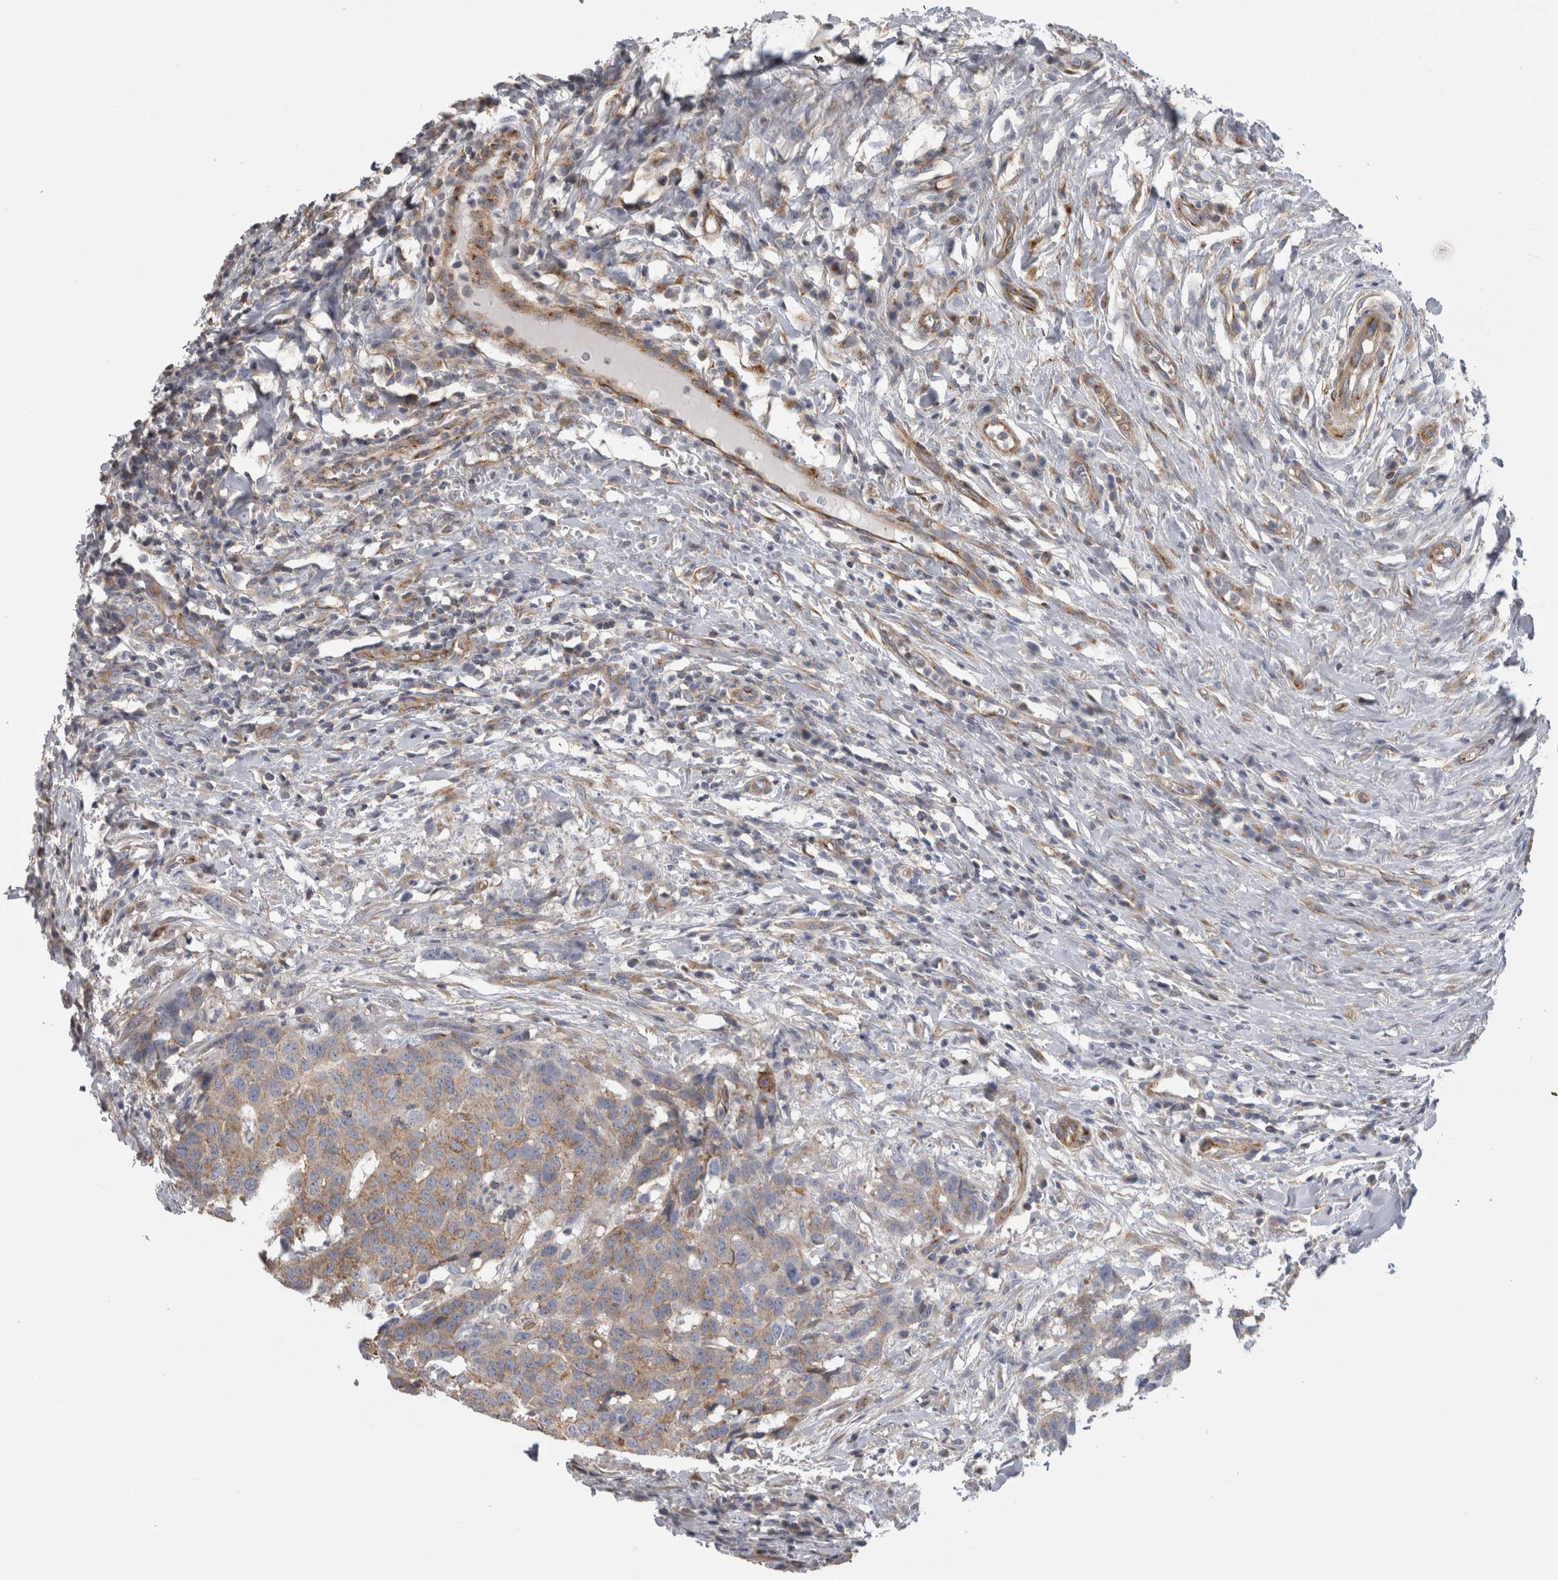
{"staining": {"intensity": "weak", "quantity": ">75%", "location": "cytoplasmic/membranous"}, "tissue": "head and neck cancer", "cell_type": "Tumor cells", "image_type": "cancer", "snomed": [{"axis": "morphology", "description": "Squamous cell carcinoma, NOS"}, {"axis": "topography", "description": "Head-Neck"}], "caption": "Immunohistochemical staining of head and neck cancer (squamous cell carcinoma) displays low levels of weak cytoplasmic/membranous protein staining in approximately >75% of tumor cells. Nuclei are stained in blue.", "gene": "ATXN3", "patient": {"sex": "male", "age": 66}}